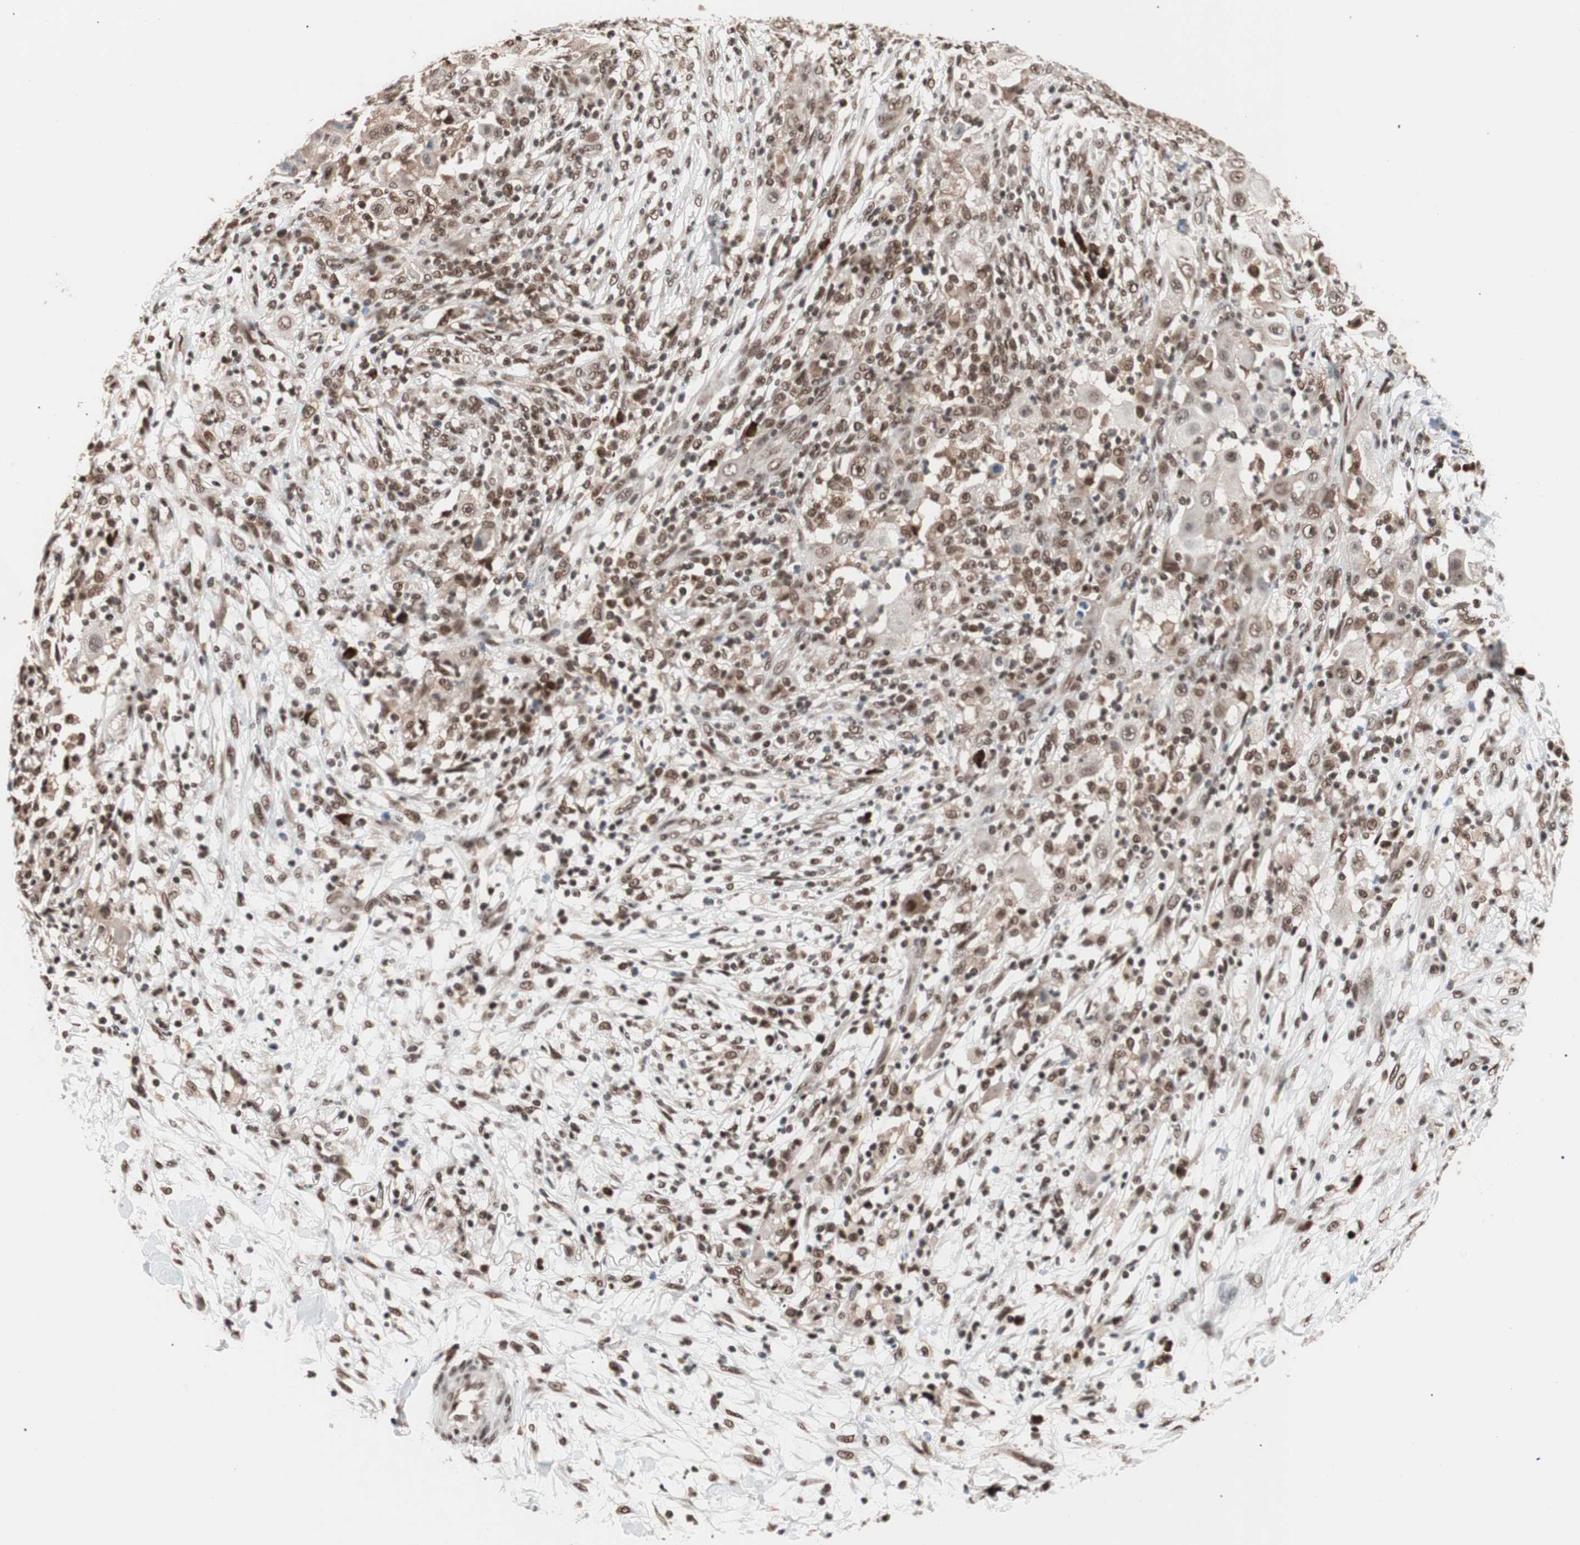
{"staining": {"intensity": "moderate", "quantity": ">75%", "location": "nuclear"}, "tissue": "ovarian cancer", "cell_type": "Tumor cells", "image_type": "cancer", "snomed": [{"axis": "morphology", "description": "Carcinoma, endometroid"}, {"axis": "topography", "description": "Ovary"}], "caption": "Protein staining by IHC exhibits moderate nuclear positivity in about >75% of tumor cells in ovarian endometroid carcinoma.", "gene": "CHAMP1", "patient": {"sex": "female", "age": 42}}